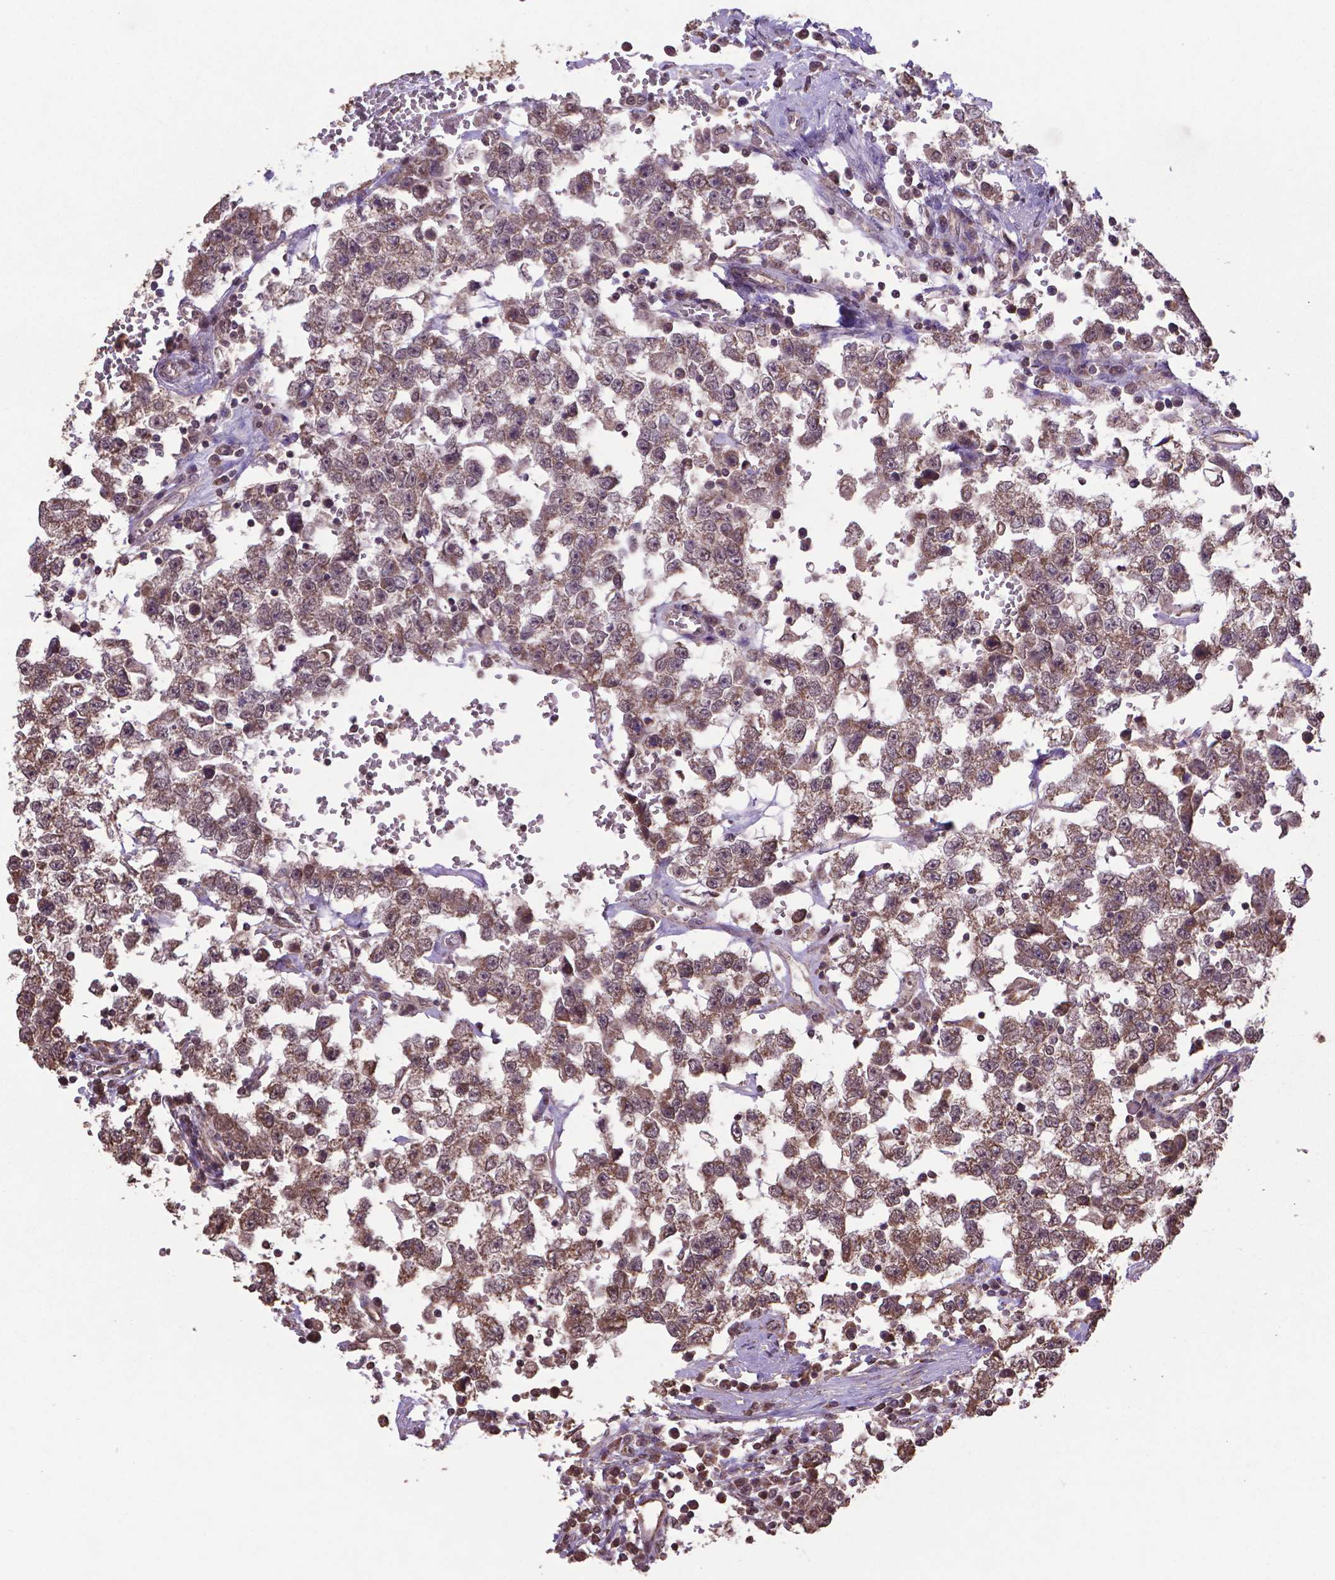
{"staining": {"intensity": "weak", "quantity": ">75%", "location": "cytoplasmic/membranous,nuclear"}, "tissue": "testis cancer", "cell_type": "Tumor cells", "image_type": "cancer", "snomed": [{"axis": "morphology", "description": "Normal tissue, NOS"}, {"axis": "morphology", "description": "Seminoma, NOS"}, {"axis": "topography", "description": "Testis"}, {"axis": "topography", "description": "Epididymis"}], "caption": "Immunohistochemical staining of testis cancer (seminoma) displays weak cytoplasmic/membranous and nuclear protein positivity in approximately >75% of tumor cells.", "gene": "DCAF1", "patient": {"sex": "male", "age": 34}}